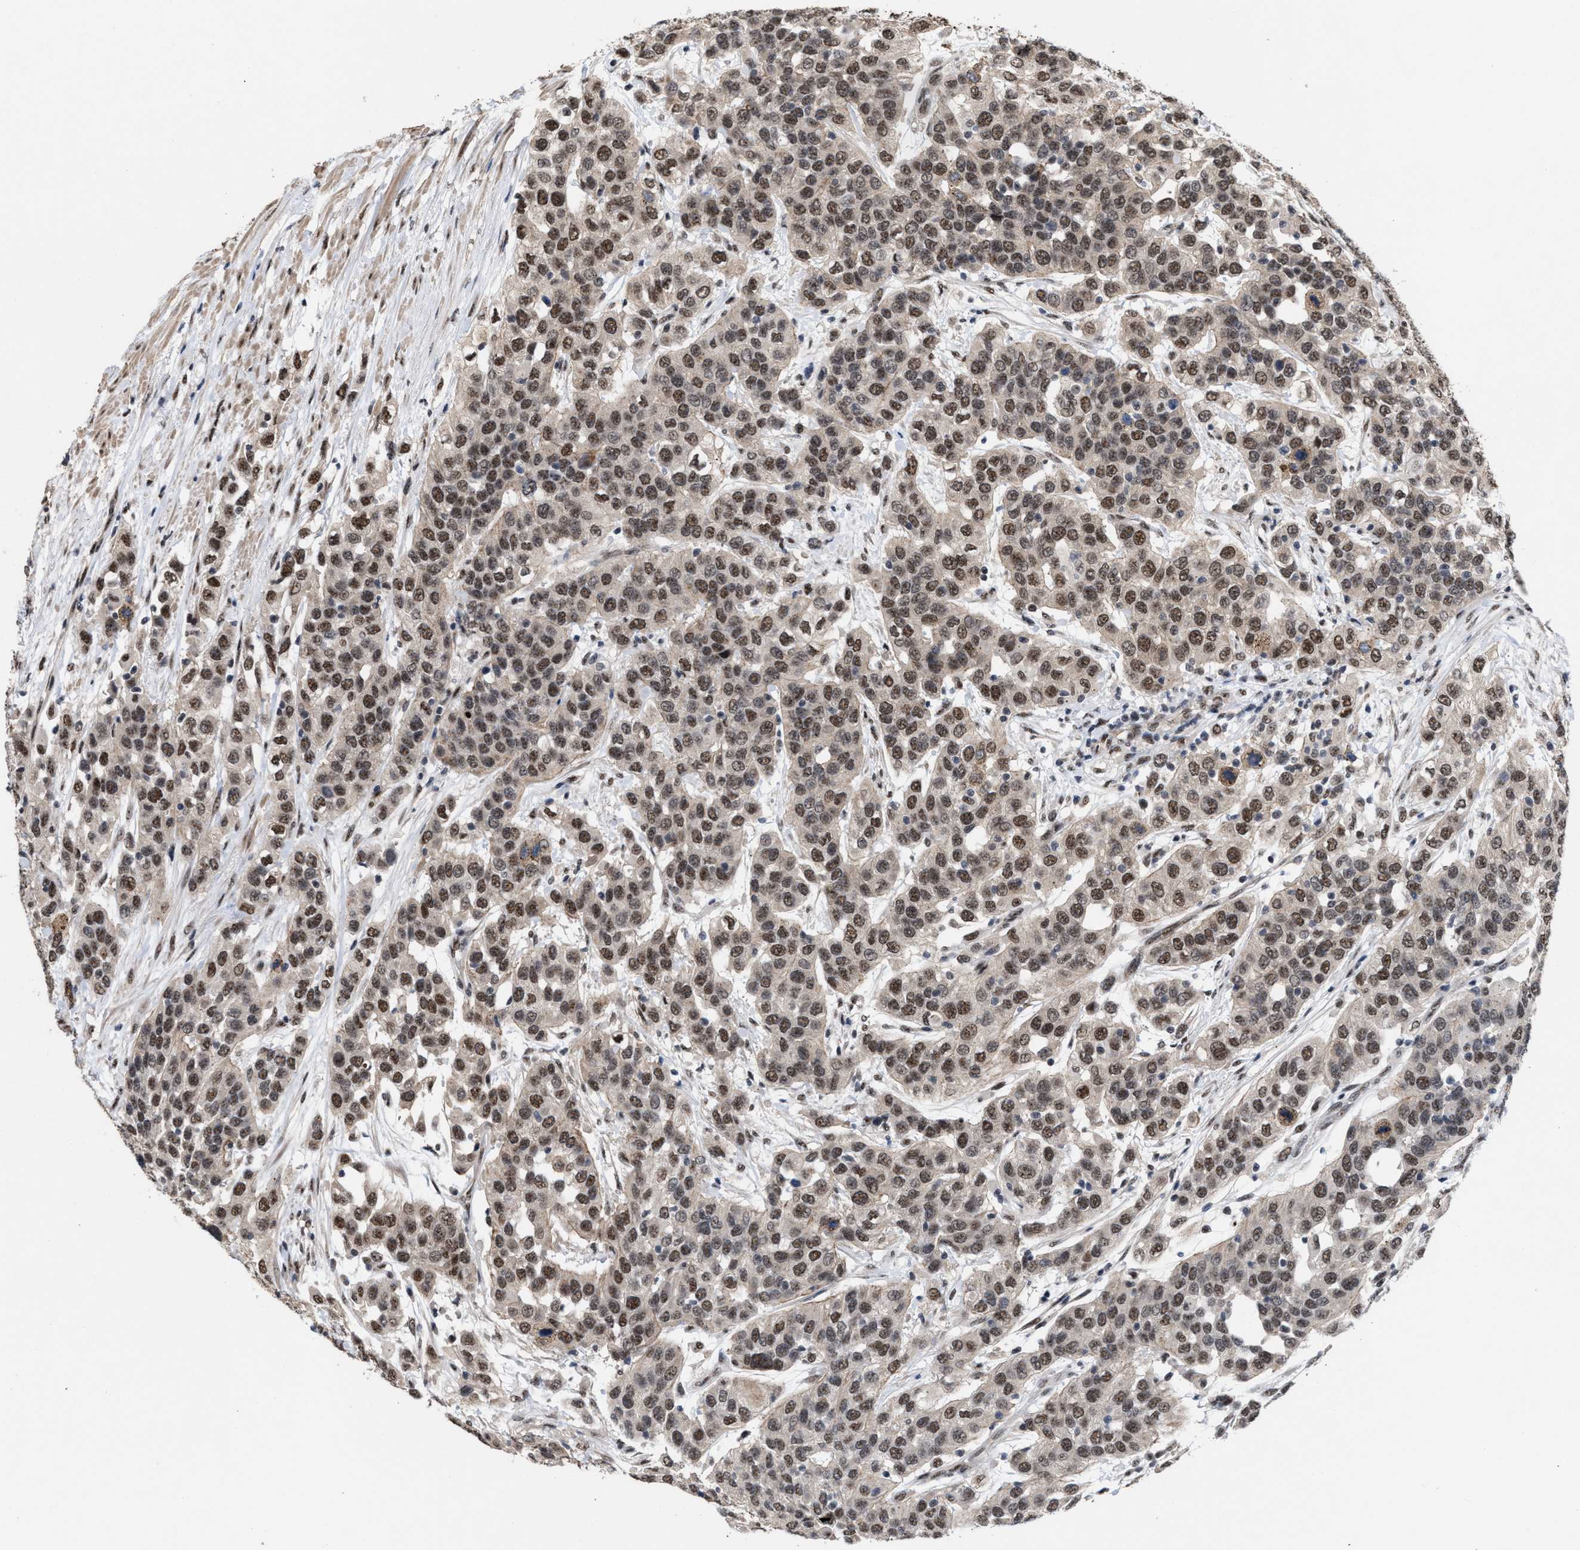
{"staining": {"intensity": "strong", "quantity": ">75%", "location": "nuclear"}, "tissue": "urothelial cancer", "cell_type": "Tumor cells", "image_type": "cancer", "snomed": [{"axis": "morphology", "description": "Urothelial carcinoma, High grade"}, {"axis": "topography", "description": "Urinary bladder"}], "caption": "The histopathology image shows staining of urothelial carcinoma (high-grade), revealing strong nuclear protein expression (brown color) within tumor cells.", "gene": "EIF4A3", "patient": {"sex": "female", "age": 80}}